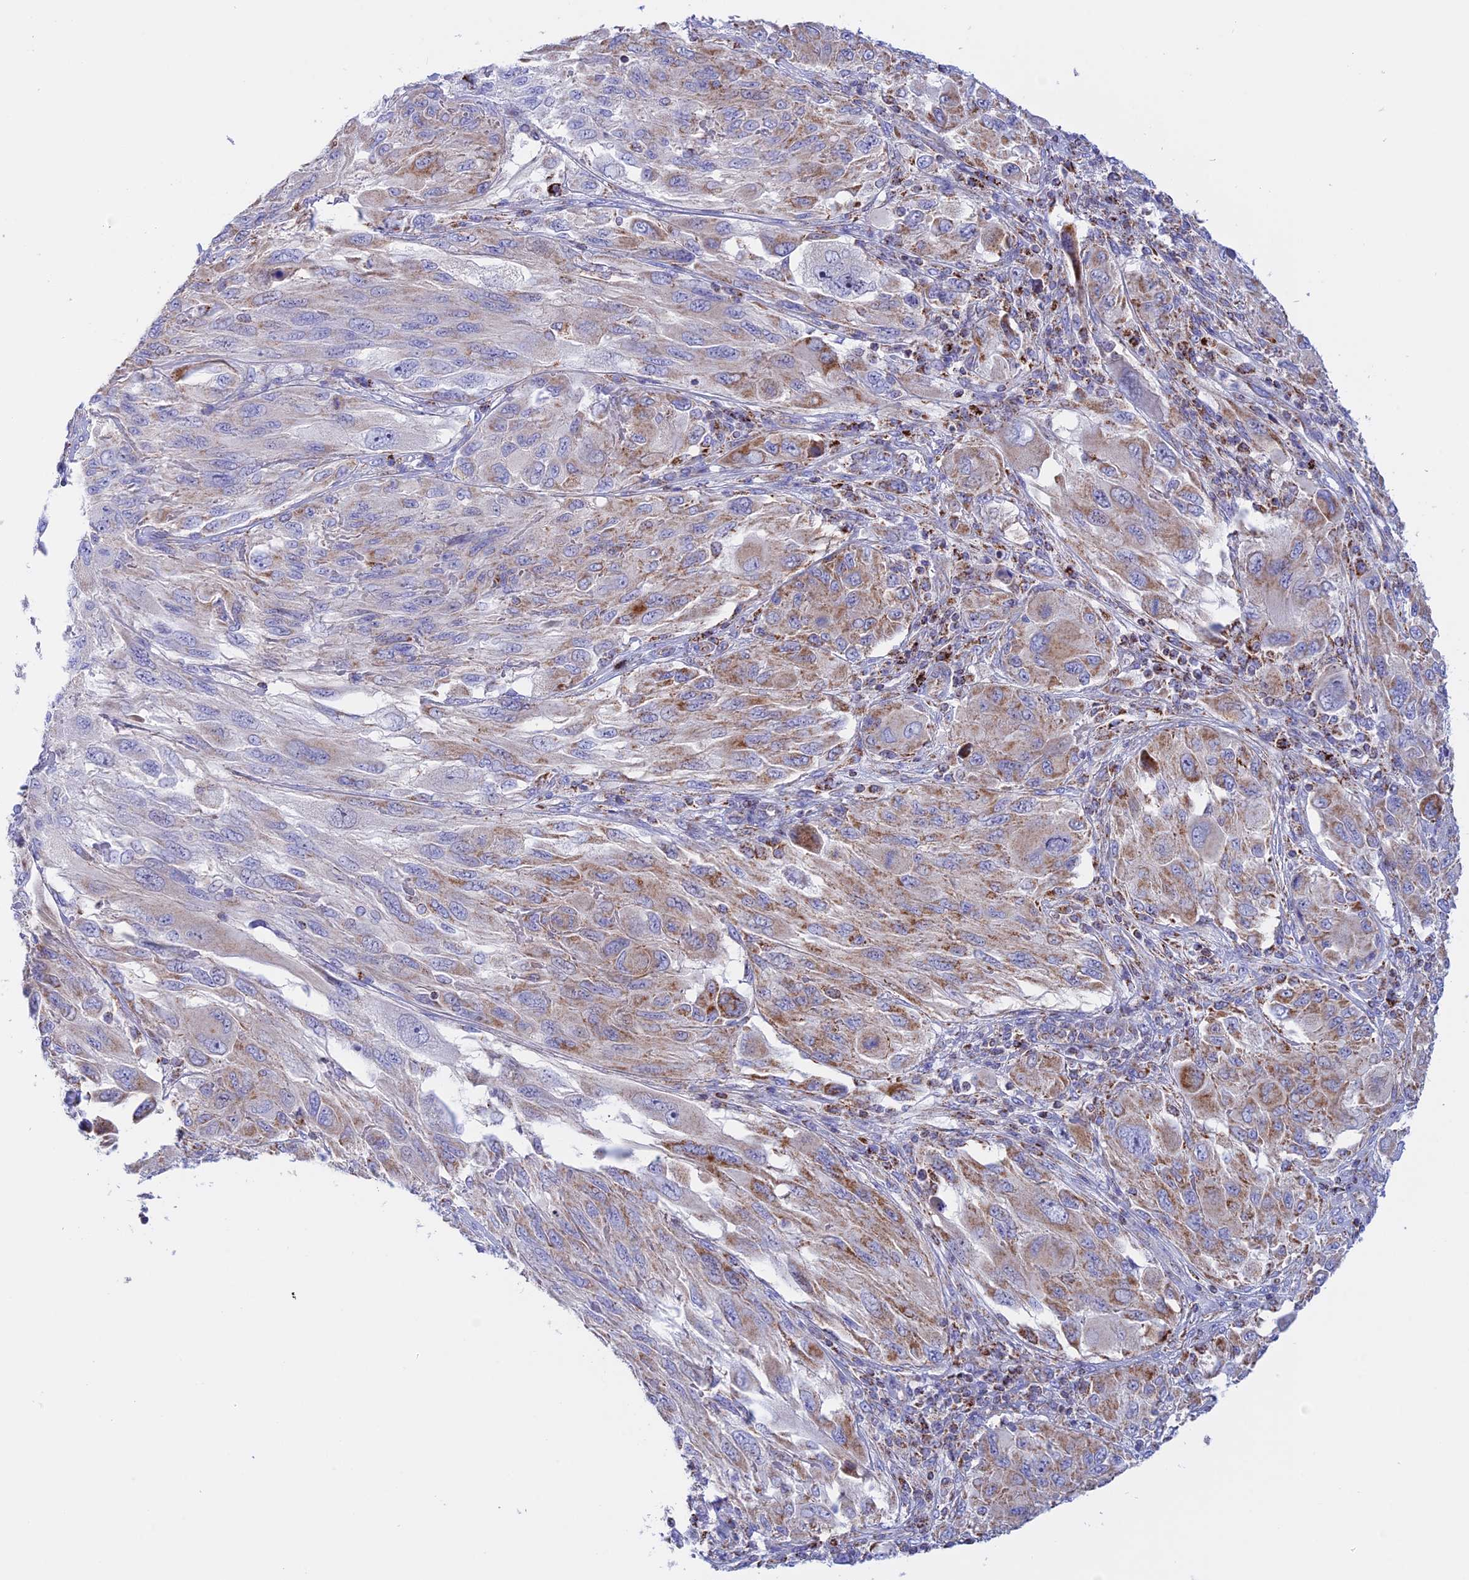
{"staining": {"intensity": "moderate", "quantity": "25%-75%", "location": "cytoplasmic/membranous"}, "tissue": "melanoma", "cell_type": "Tumor cells", "image_type": "cancer", "snomed": [{"axis": "morphology", "description": "Malignant melanoma, NOS"}, {"axis": "topography", "description": "Skin"}], "caption": "Protein expression analysis of malignant melanoma demonstrates moderate cytoplasmic/membranous expression in about 25%-75% of tumor cells. The protein is shown in brown color, while the nuclei are stained blue.", "gene": "GCDH", "patient": {"sex": "female", "age": 91}}